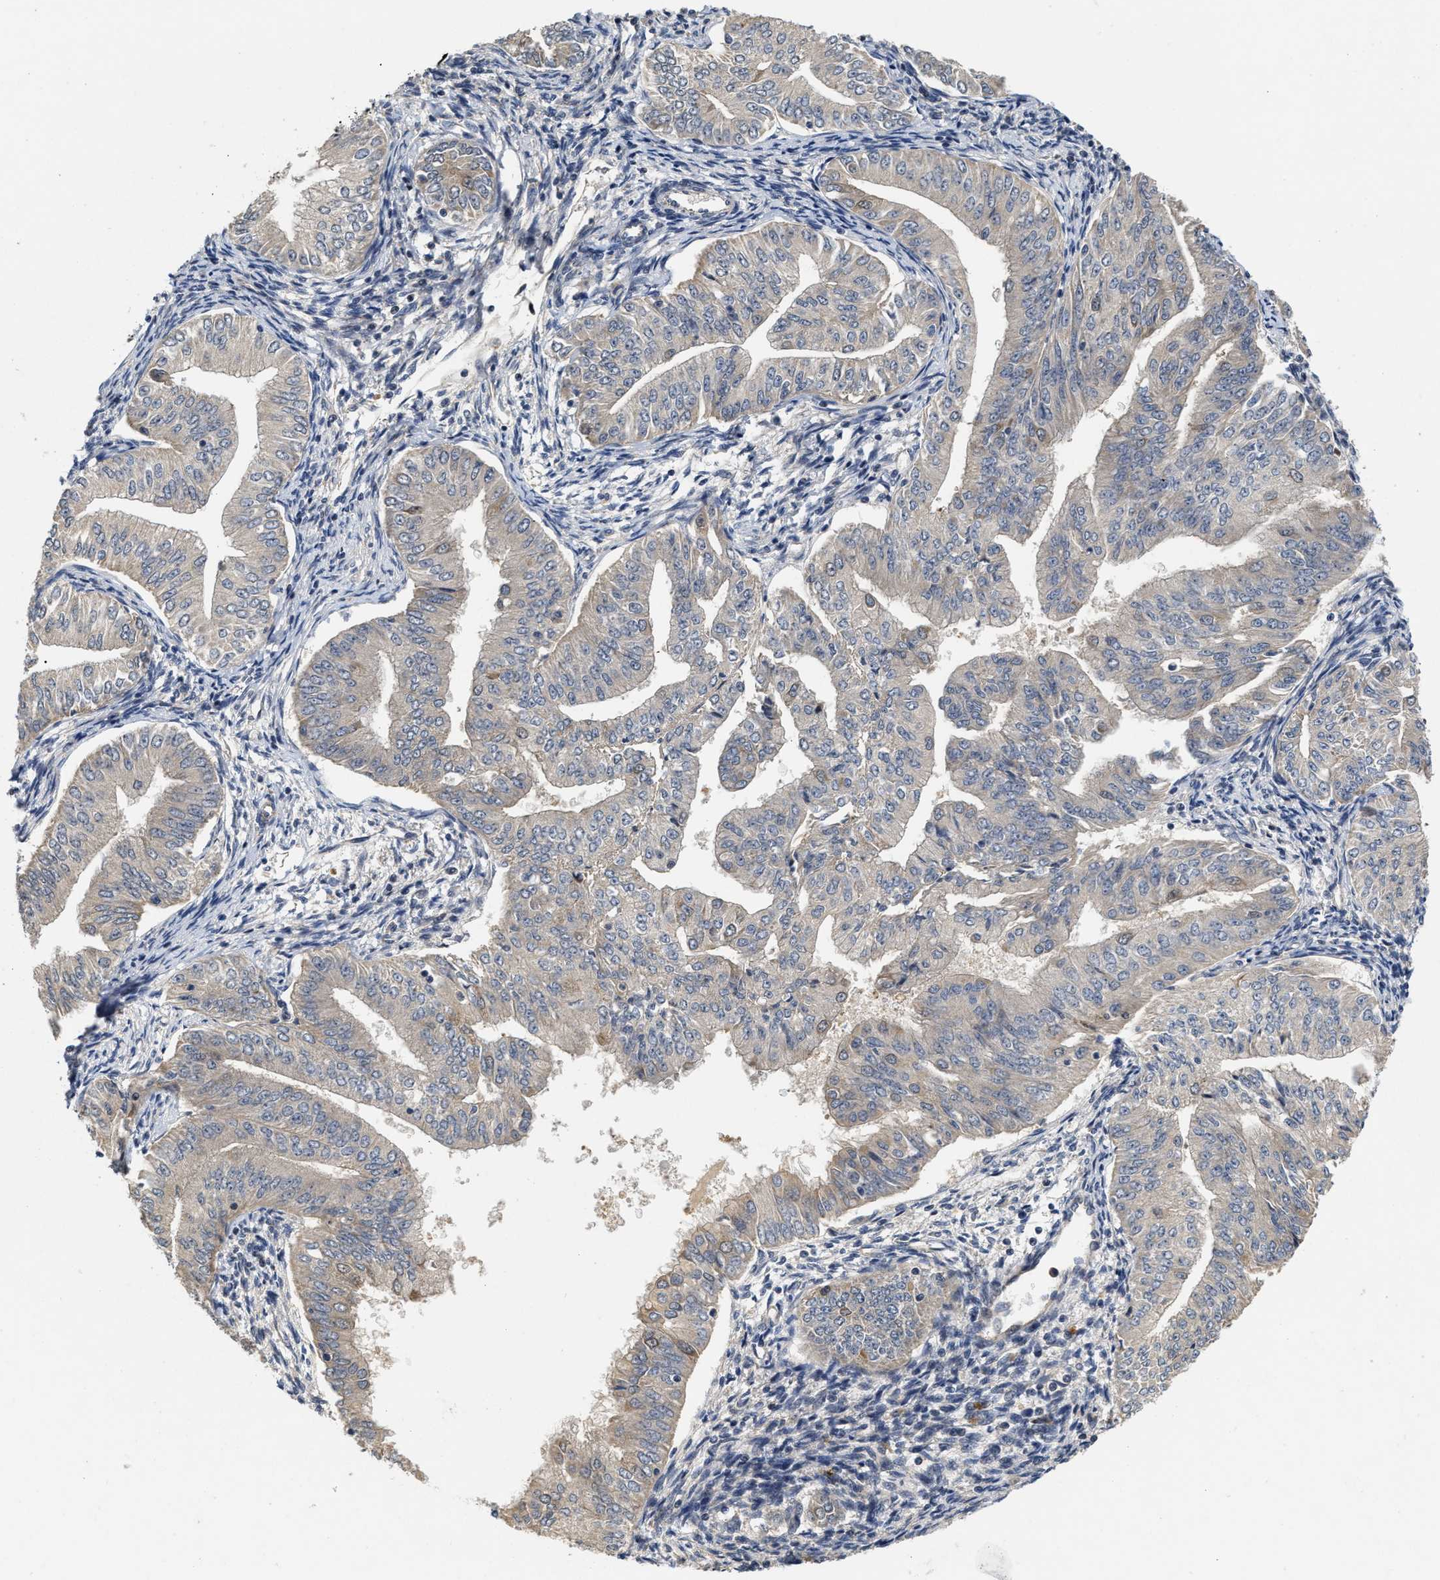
{"staining": {"intensity": "negative", "quantity": "none", "location": "none"}, "tissue": "endometrial cancer", "cell_type": "Tumor cells", "image_type": "cancer", "snomed": [{"axis": "morphology", "description": "Normal tissue, NOS"}, {"axis": "morphology", "description": "Adenocarcinoma, NOS"}, {"axis": "topography", "description": "Endometrium"}], "caption": "Human endometrial cancer (adenocarcinoma) stained for a protein using immunohistochemistry (IHC) displays no staining in tumor cells.", "gene": "SCYL2", "patient": {"sex": "female", "age": 53}}